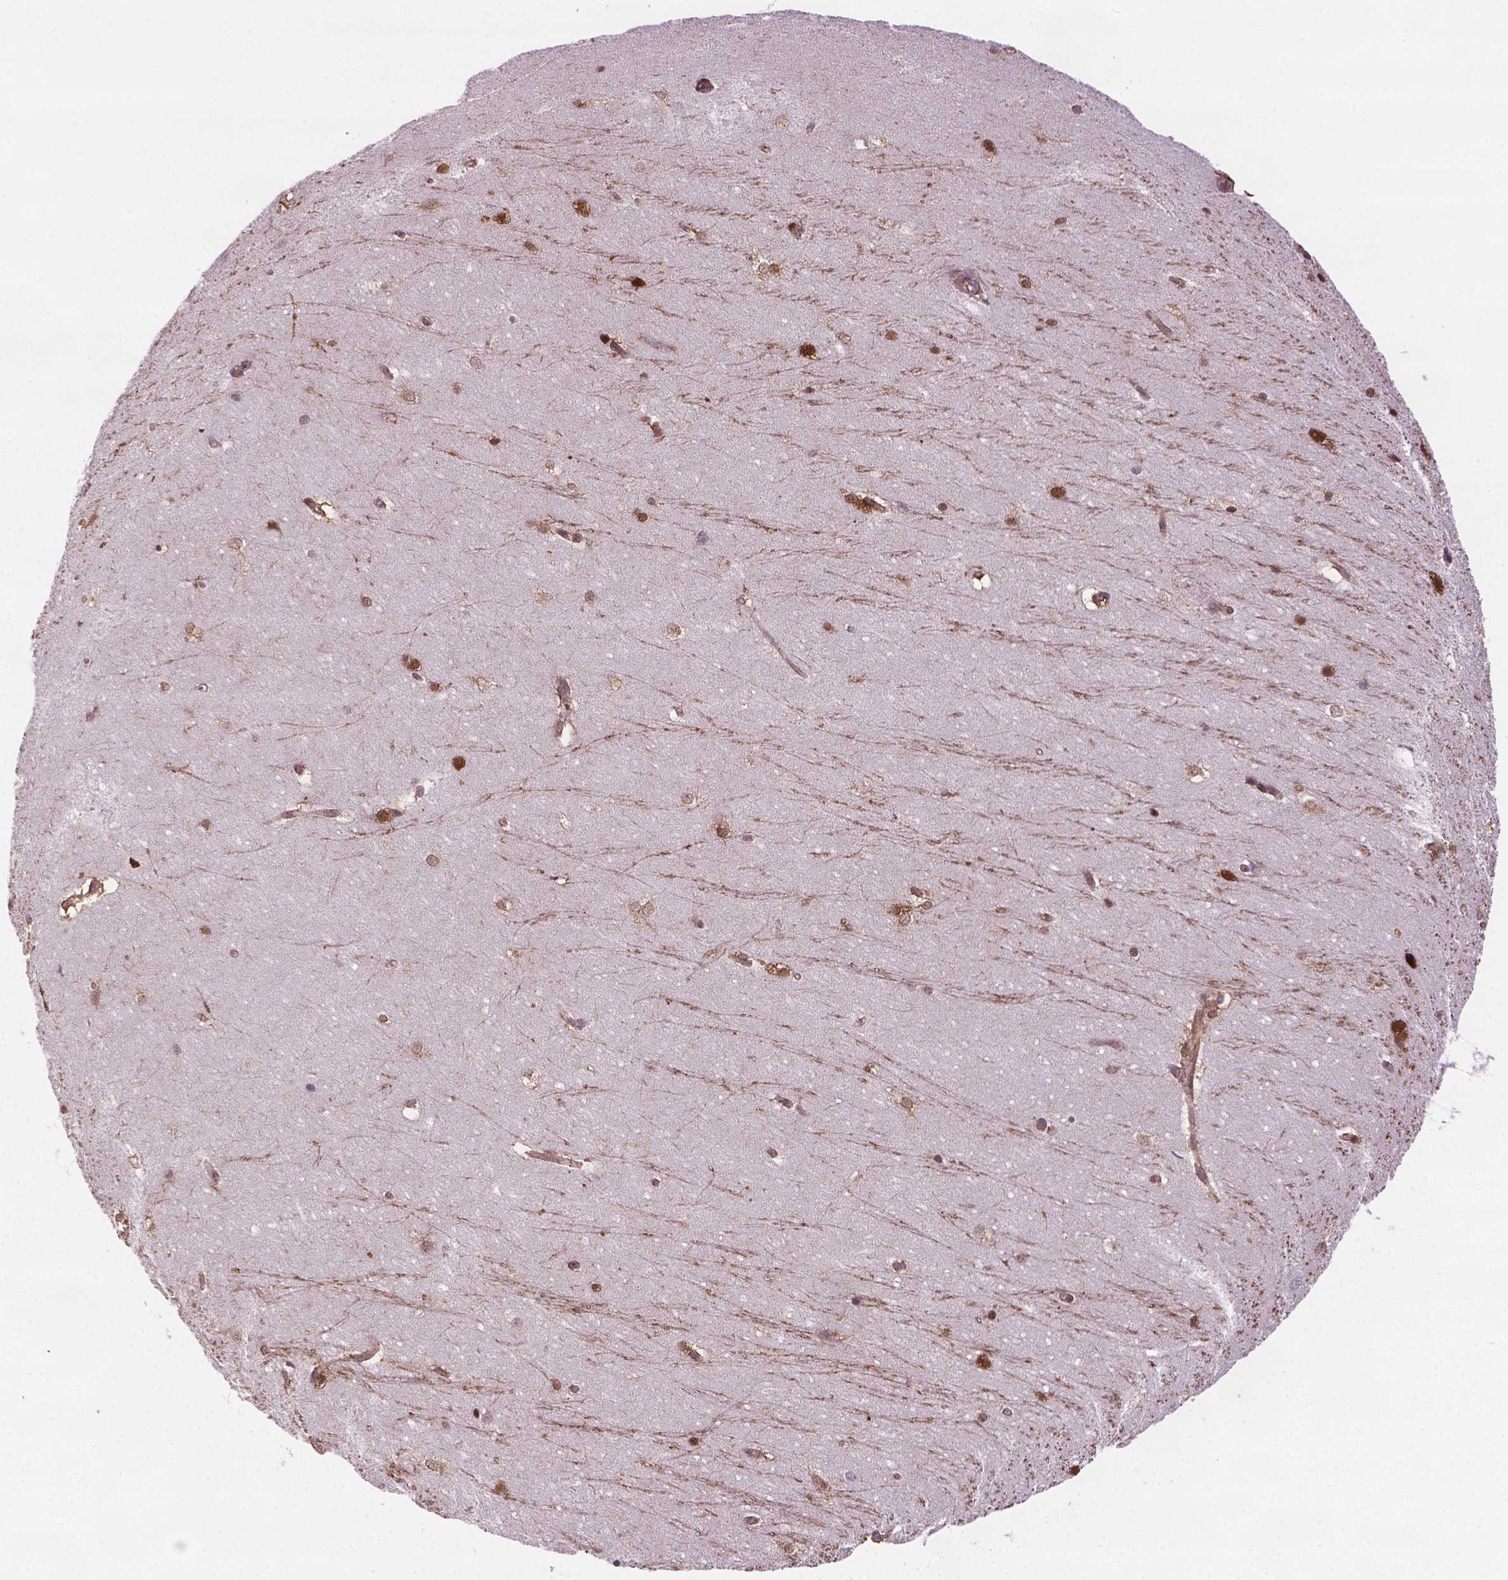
{"staining": {"intensity": "moderate", "quantity": "<25%", "location": "cytoplasmic/membranous"}, "tissue": "hippocampus", "cell_type": "Glial cells", "image_type": "normal", "snomed": [{"axis": "morphology", "description": "Normal tissue, NOS"}, {"axis": "topography", "description": "Cerebral cortex"}, {"axis": "topography", "description": "Hippocampus"}], "caption": "Protein expression analysis of benign hippocampus exhibits moderate cytoplasmic/membranous expression in approximately <25% of glial cells.", "gene": "PLIN3", "patient": {"sex": "female", "age": 19}}